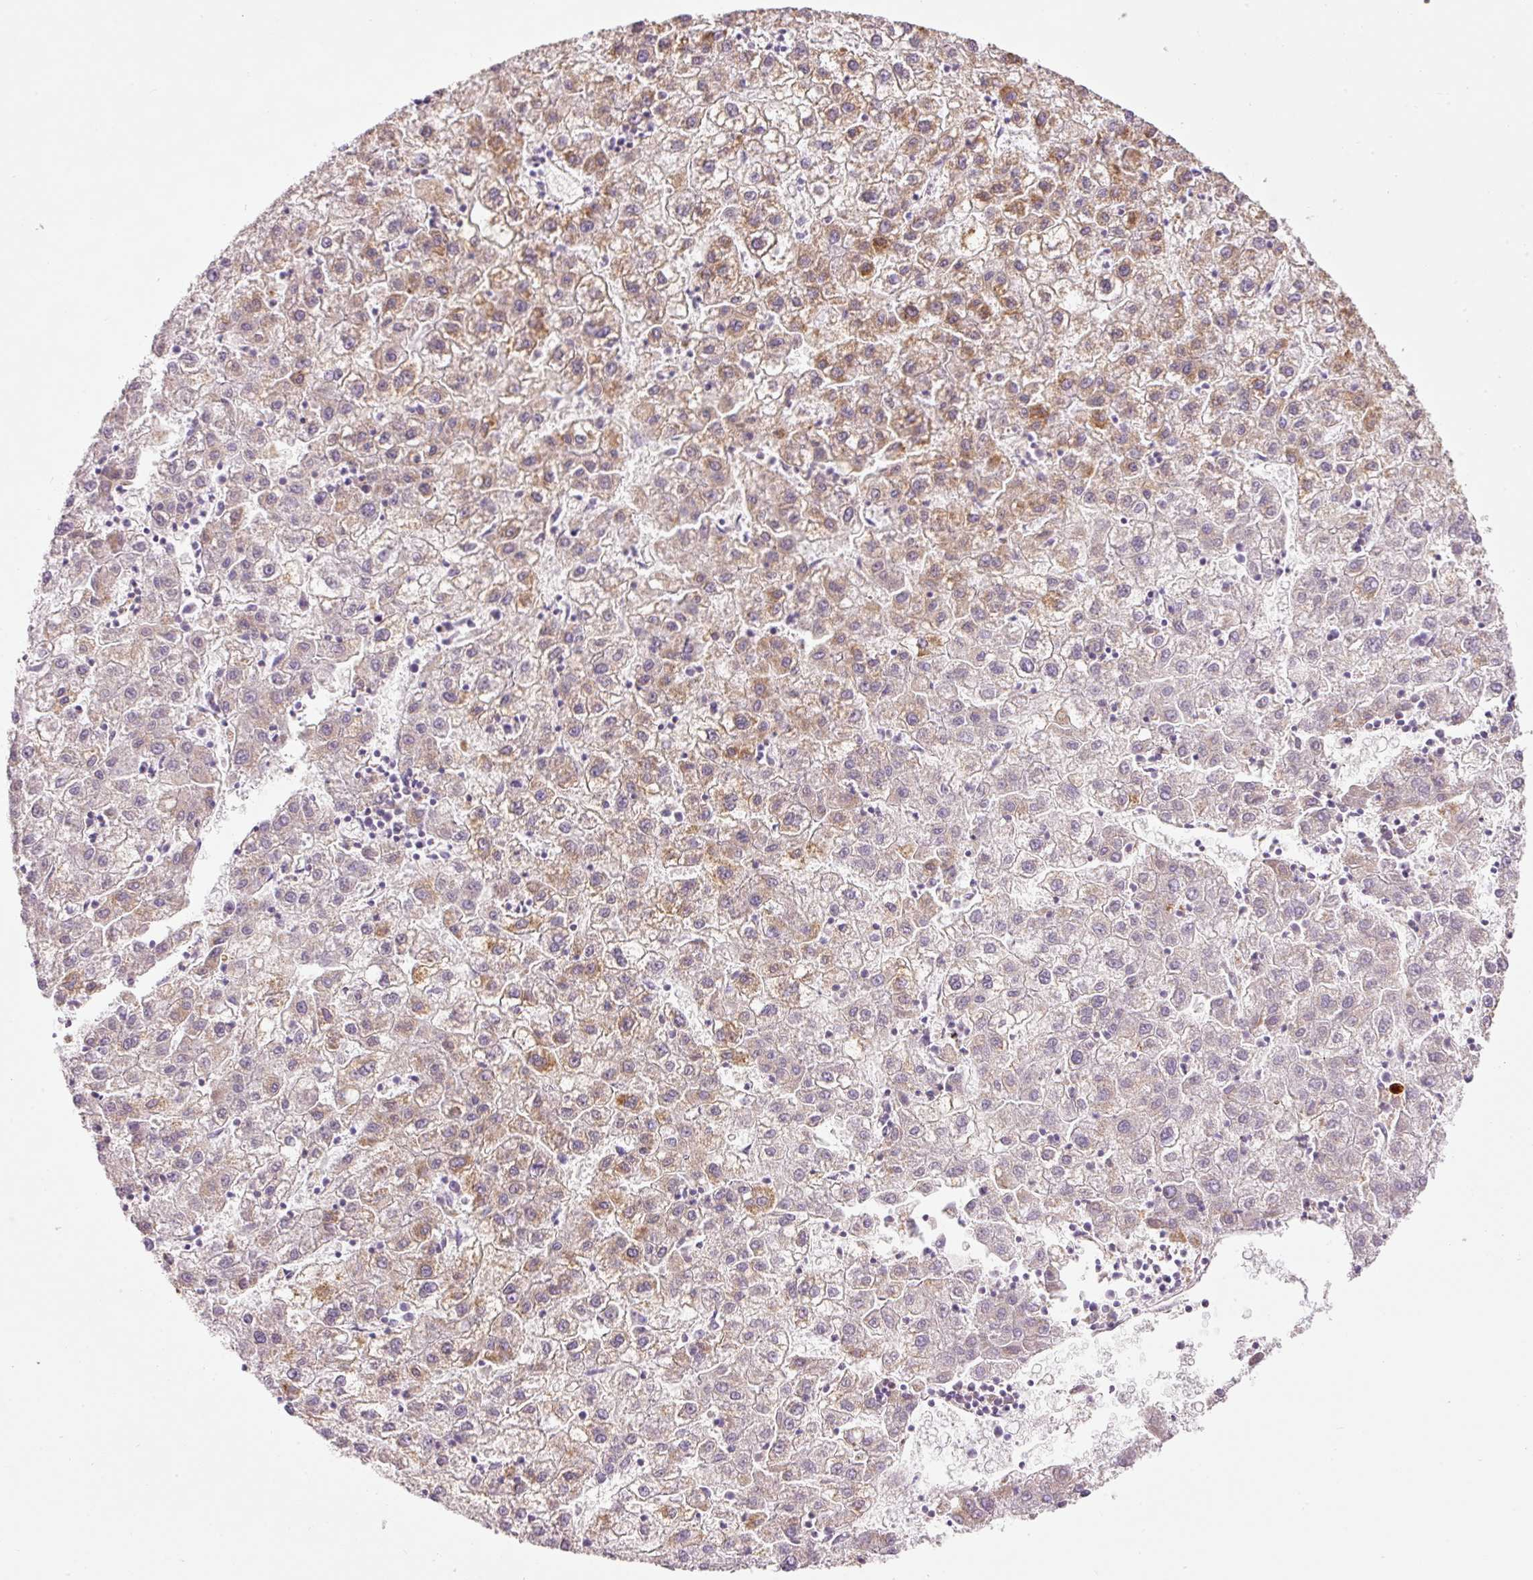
{"staining": {"intensity": "moderate", "quantity": ">75%", "location": "cytoplasmic/membranous"}, "tissue": "liver cancer", "cell_type": "Tumor cells", "image_type": "cancer", "snomed": [{"axis": "morphology", "description": "Carcinoma, Hepatocellular, NOS"}, {"axis": "topography", "description": "Liver"}], "caption": "There is medium levels of moderate cytoplasmic/membranous positivity in tumor cells of liver hepatocellular carcinoma, as demonstrated by immunohistochemical staining (brown color).", "gene": "CARD16", "patient": {"sex": "male", "age": 72}}